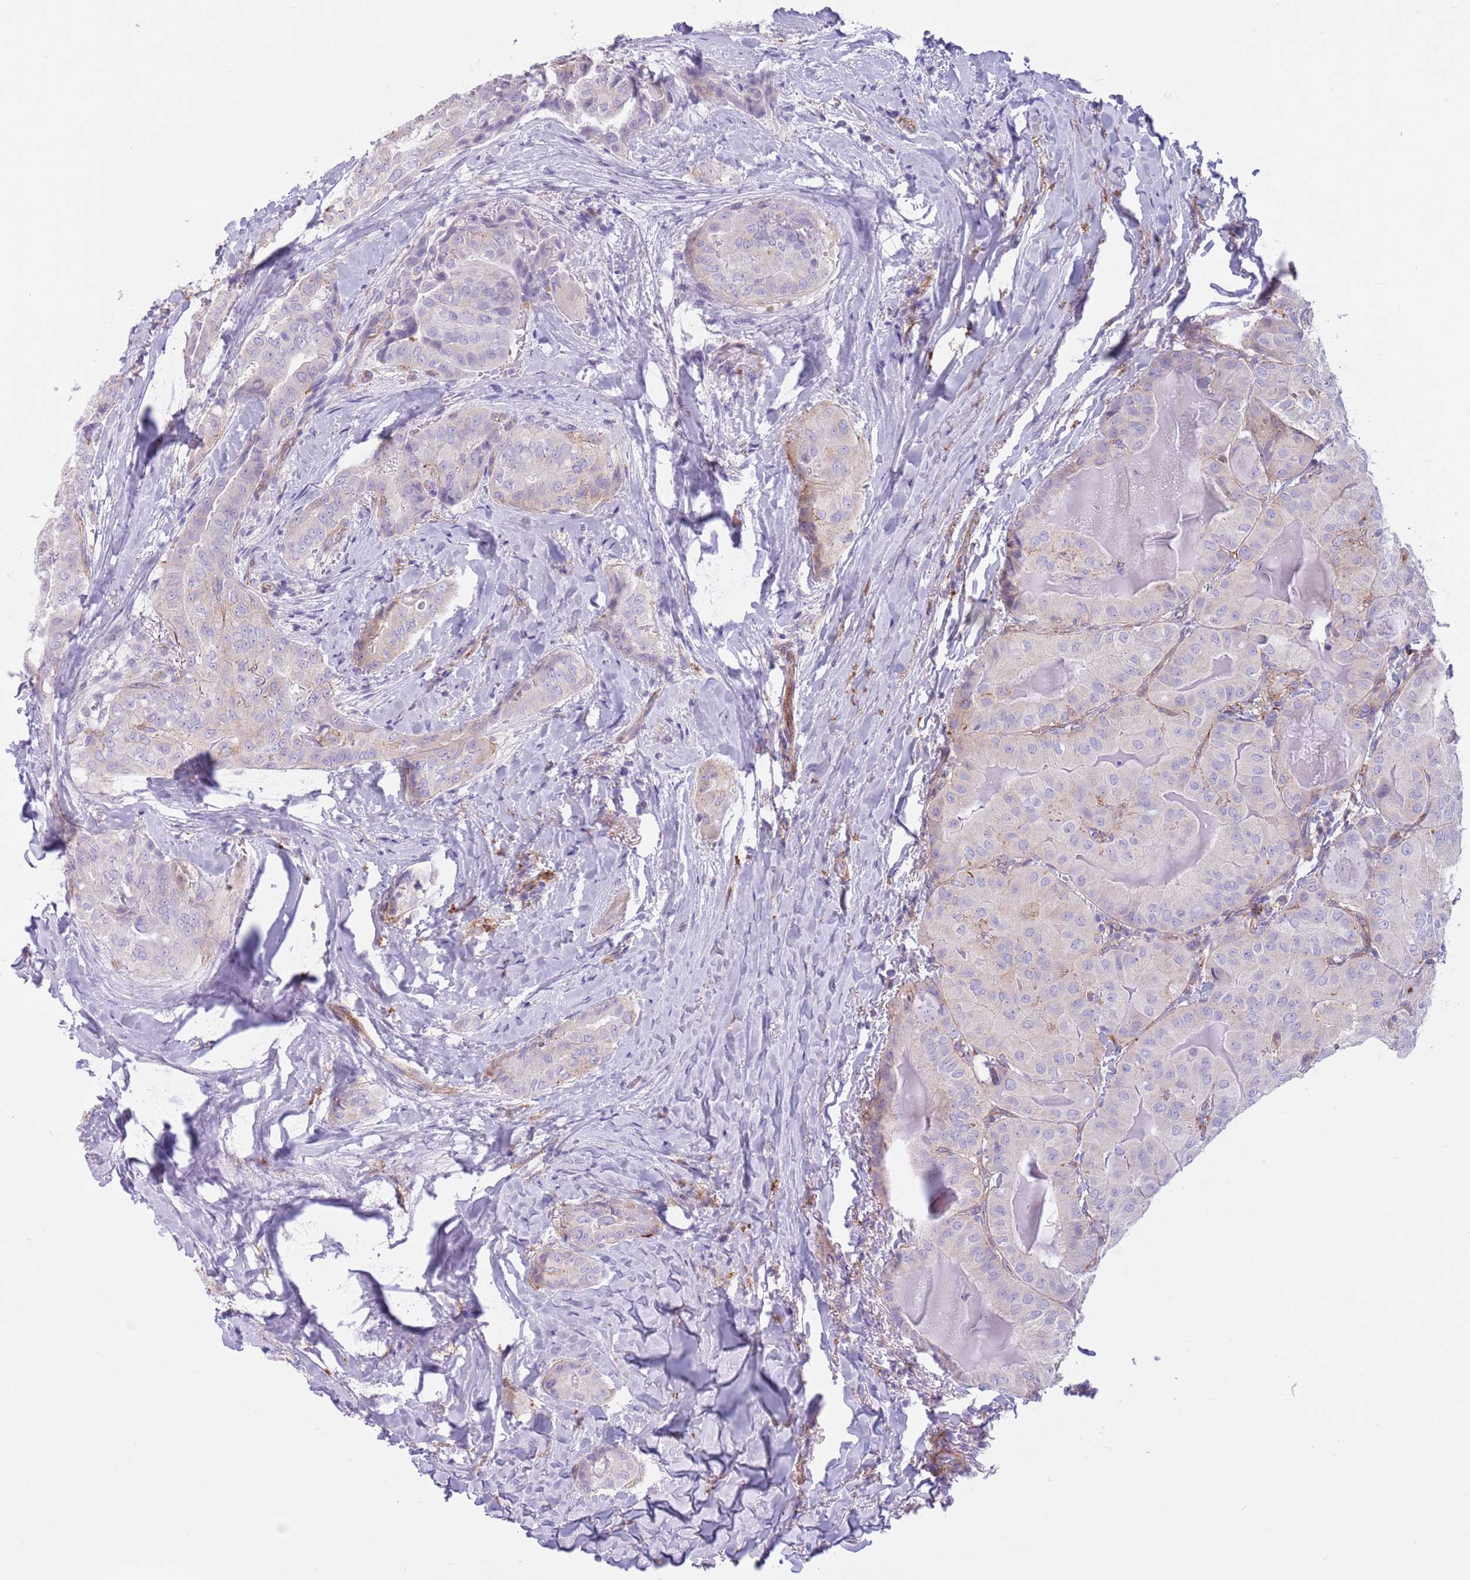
{"staining": {"intensity": "weak", "quantity": "<25%", "location": "cytoplasmic/membranous"}, "tissue": "thyroid cancer", "cell_type": "Tumor cells", "image_type": "cancer", "snomed": [{"axis": "morphology", "description": "Papillary adenocarcinoma, NOS"}, {"axis": "topography", "description": "Thyroid gland"}], "caption": "The micrograph exhibits no significant expression in tumor cells of thyroid cancer.", "gene": "SNX6", "patient": {"sex": "female", "age": 68}}